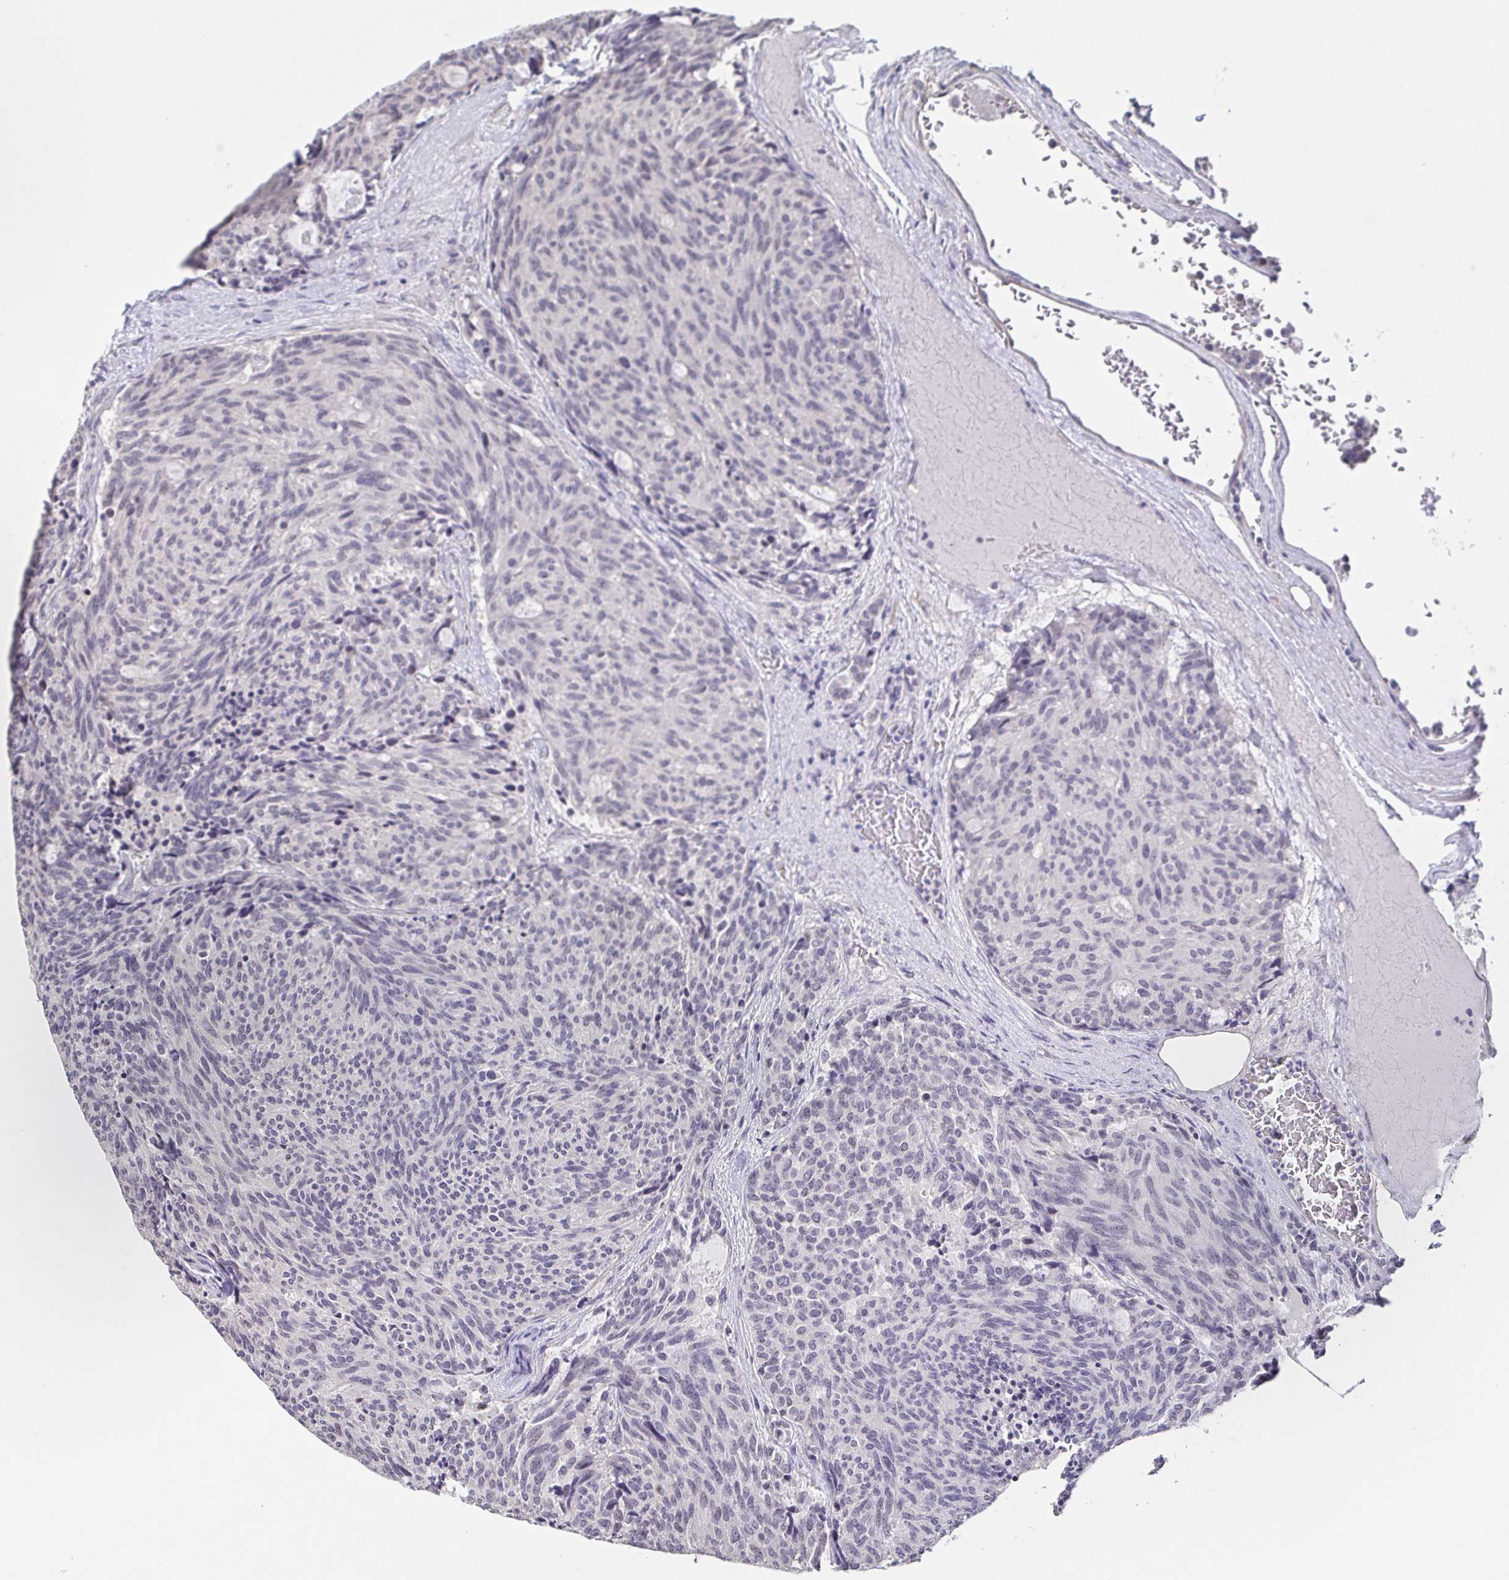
{"staining": {"intensity": "negative", "quantity": "none", "location": "none"}, "tissue": "carcinoid", "cell_type": "Tumor cells", "image_type": "cancer", "snomed": [{"axis": "morphology", "description": "Carcinoid, malignant, NOS"}, {"axis": "topography", "description": "Pancreas"}], "caption": "Immunohistochemistry (IHC) of malignant carcinoid demonstrates no positivity in tumor cells.", "gene": "NEFH", "patient": {"sex": "female", "age": 54}}